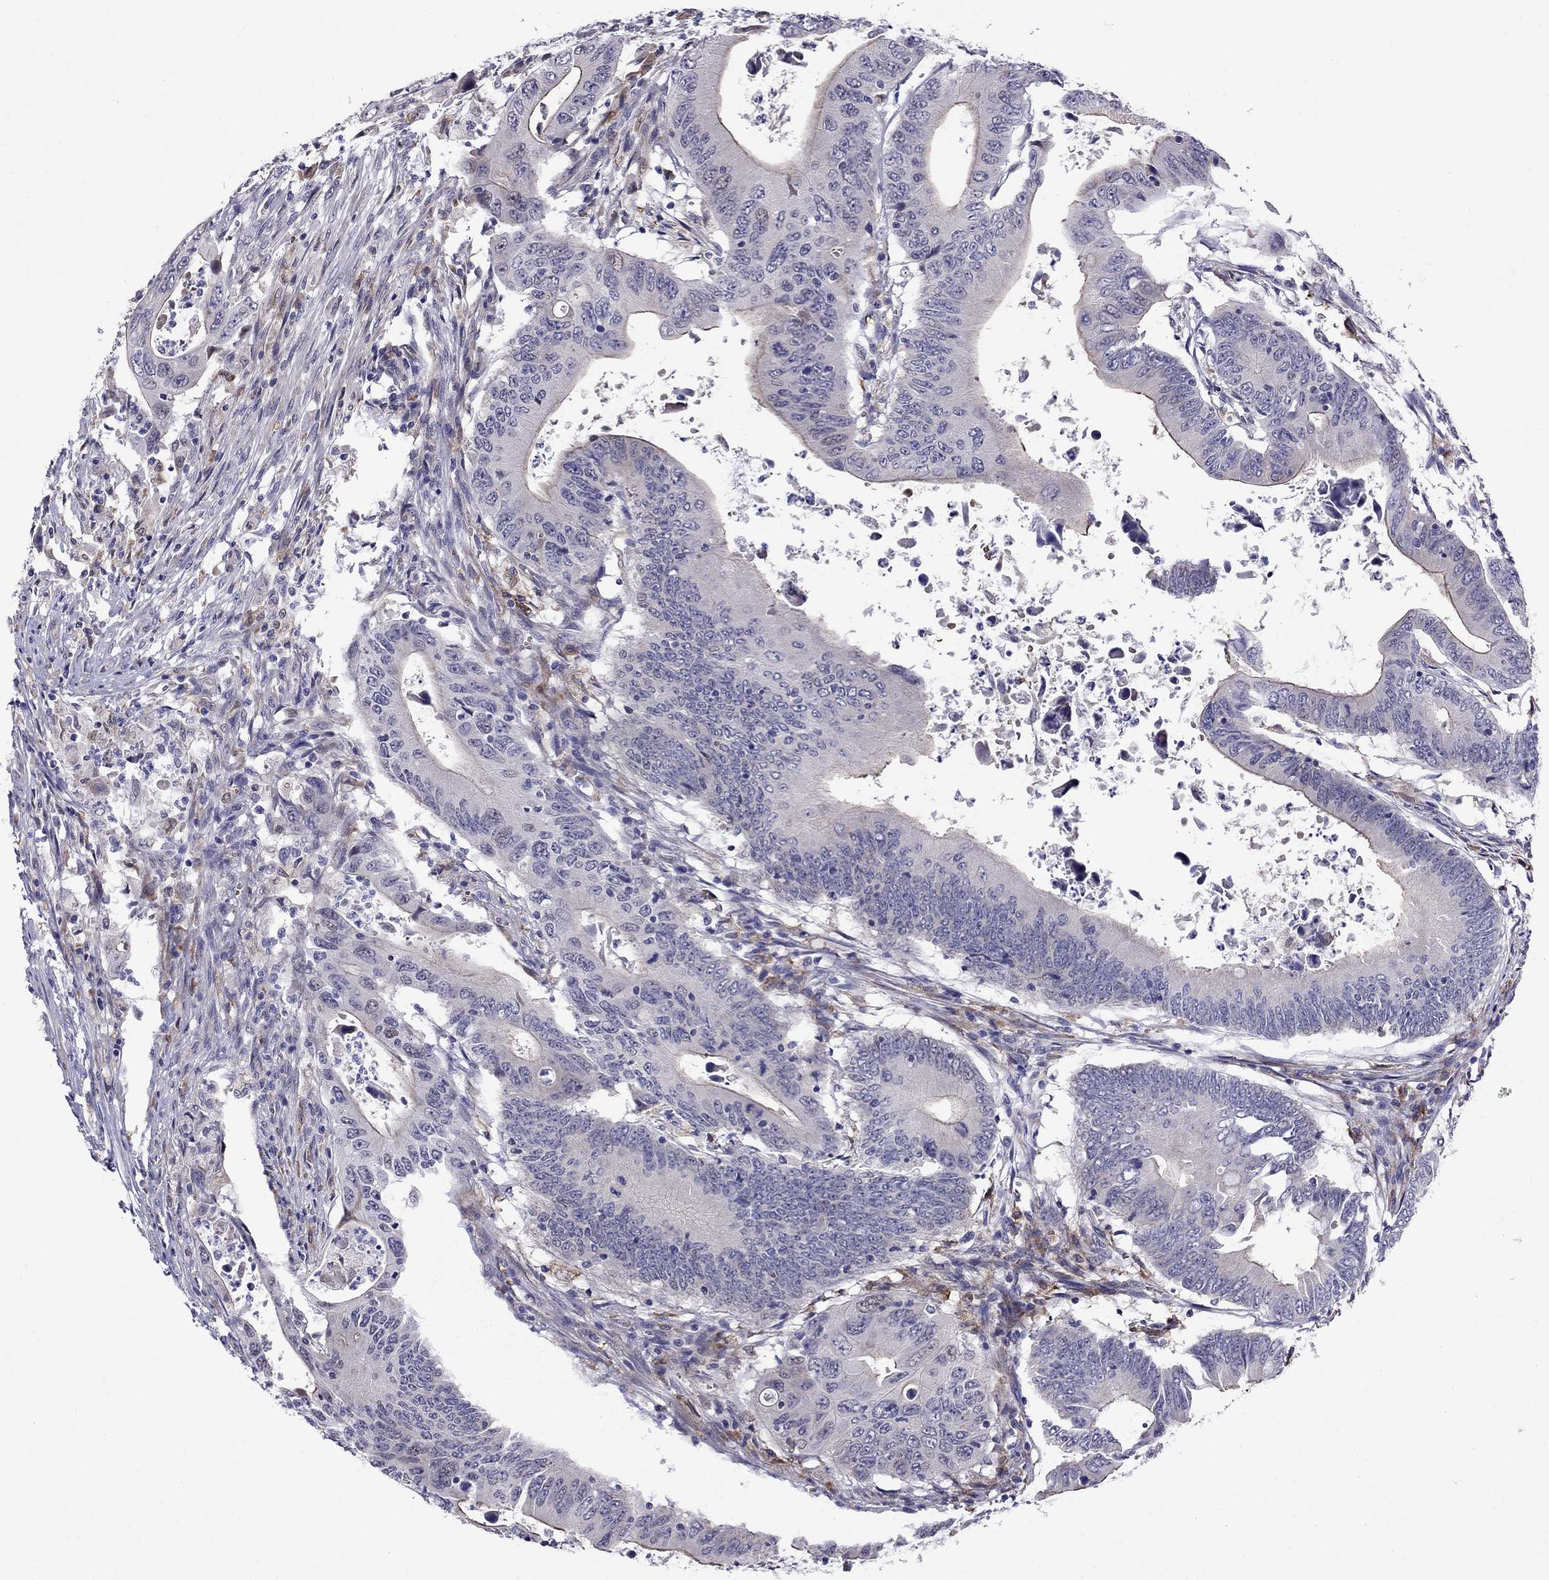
{"staining": {"intensity": "moderate", "quantity": "<25%", "location": "cytoplasmic/membranous"}, "tissue": "colorectal cancer", "cell_type": "Tumor cells", "image_type": "cancer", "snomed": [{"axis": "morphology", "description": "Adenocarcinoma, NOS"}, {"axis": "topography", "description": "Colon"}], "caption": "Moderate cytoplasmic/membranous staining for a protein is identified in about <25% of tumor cells of adenocarcinoma (colorectal) using immunohistochemistry.", "gene": "ADAM28", "patient": {"sex": "female", "age": 90}}